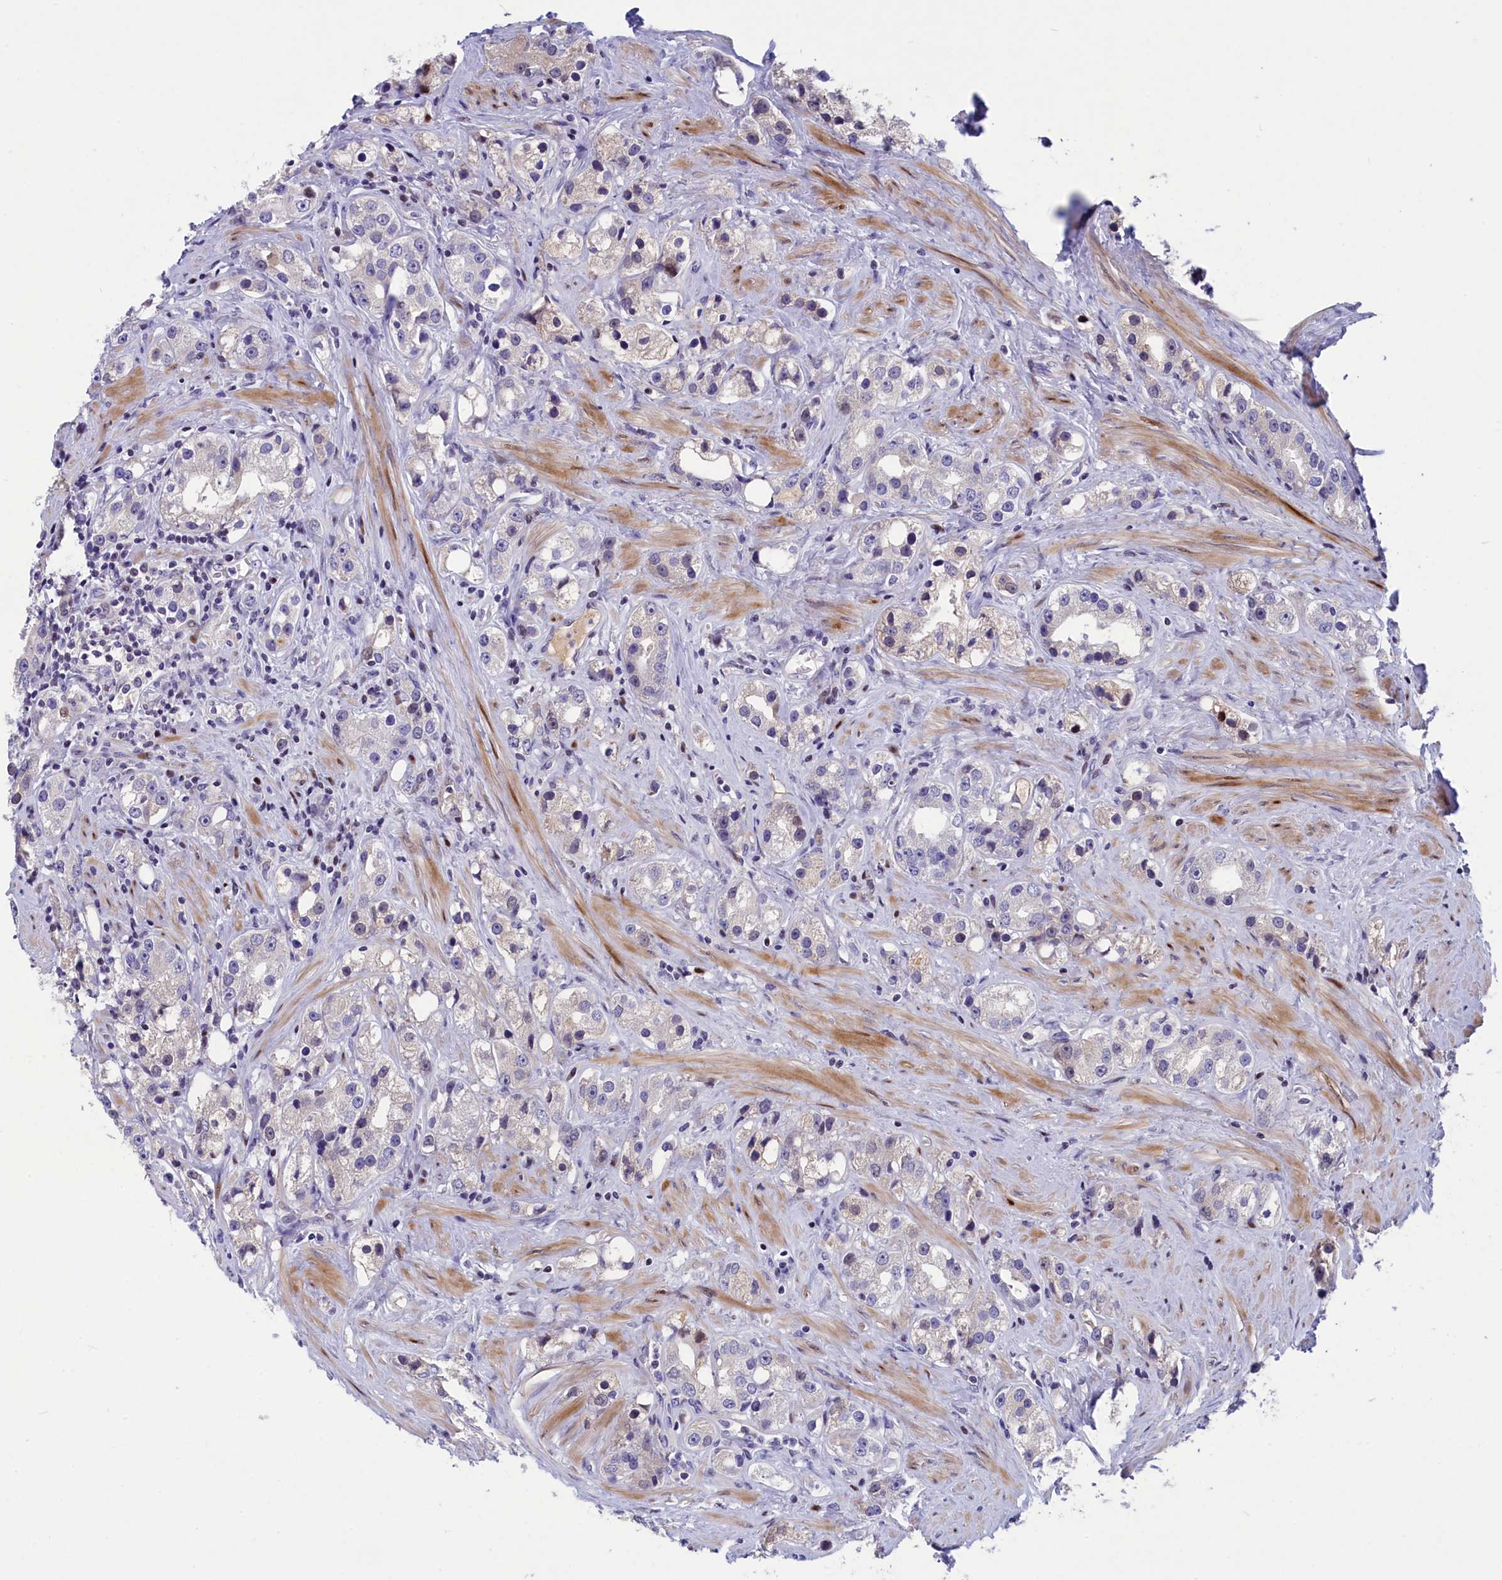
{"staining": {"intensity": "negative", "quantity": "none", "location": "none"}, "tissue": "prostate cancer", "cell_type": "Tumor cells", "image_type": "cancer", "snomed": [{"axis": "morphology", "description": "Adenocarcinoma, NOS"}, {"axis": "topography", "description": "Prostate"}], "caption": "Tumor cells show no significant staining in adenocarcinoma (prostate).", "gene": "NKPD1", "patient": {"sex": "male", "age": 79}}